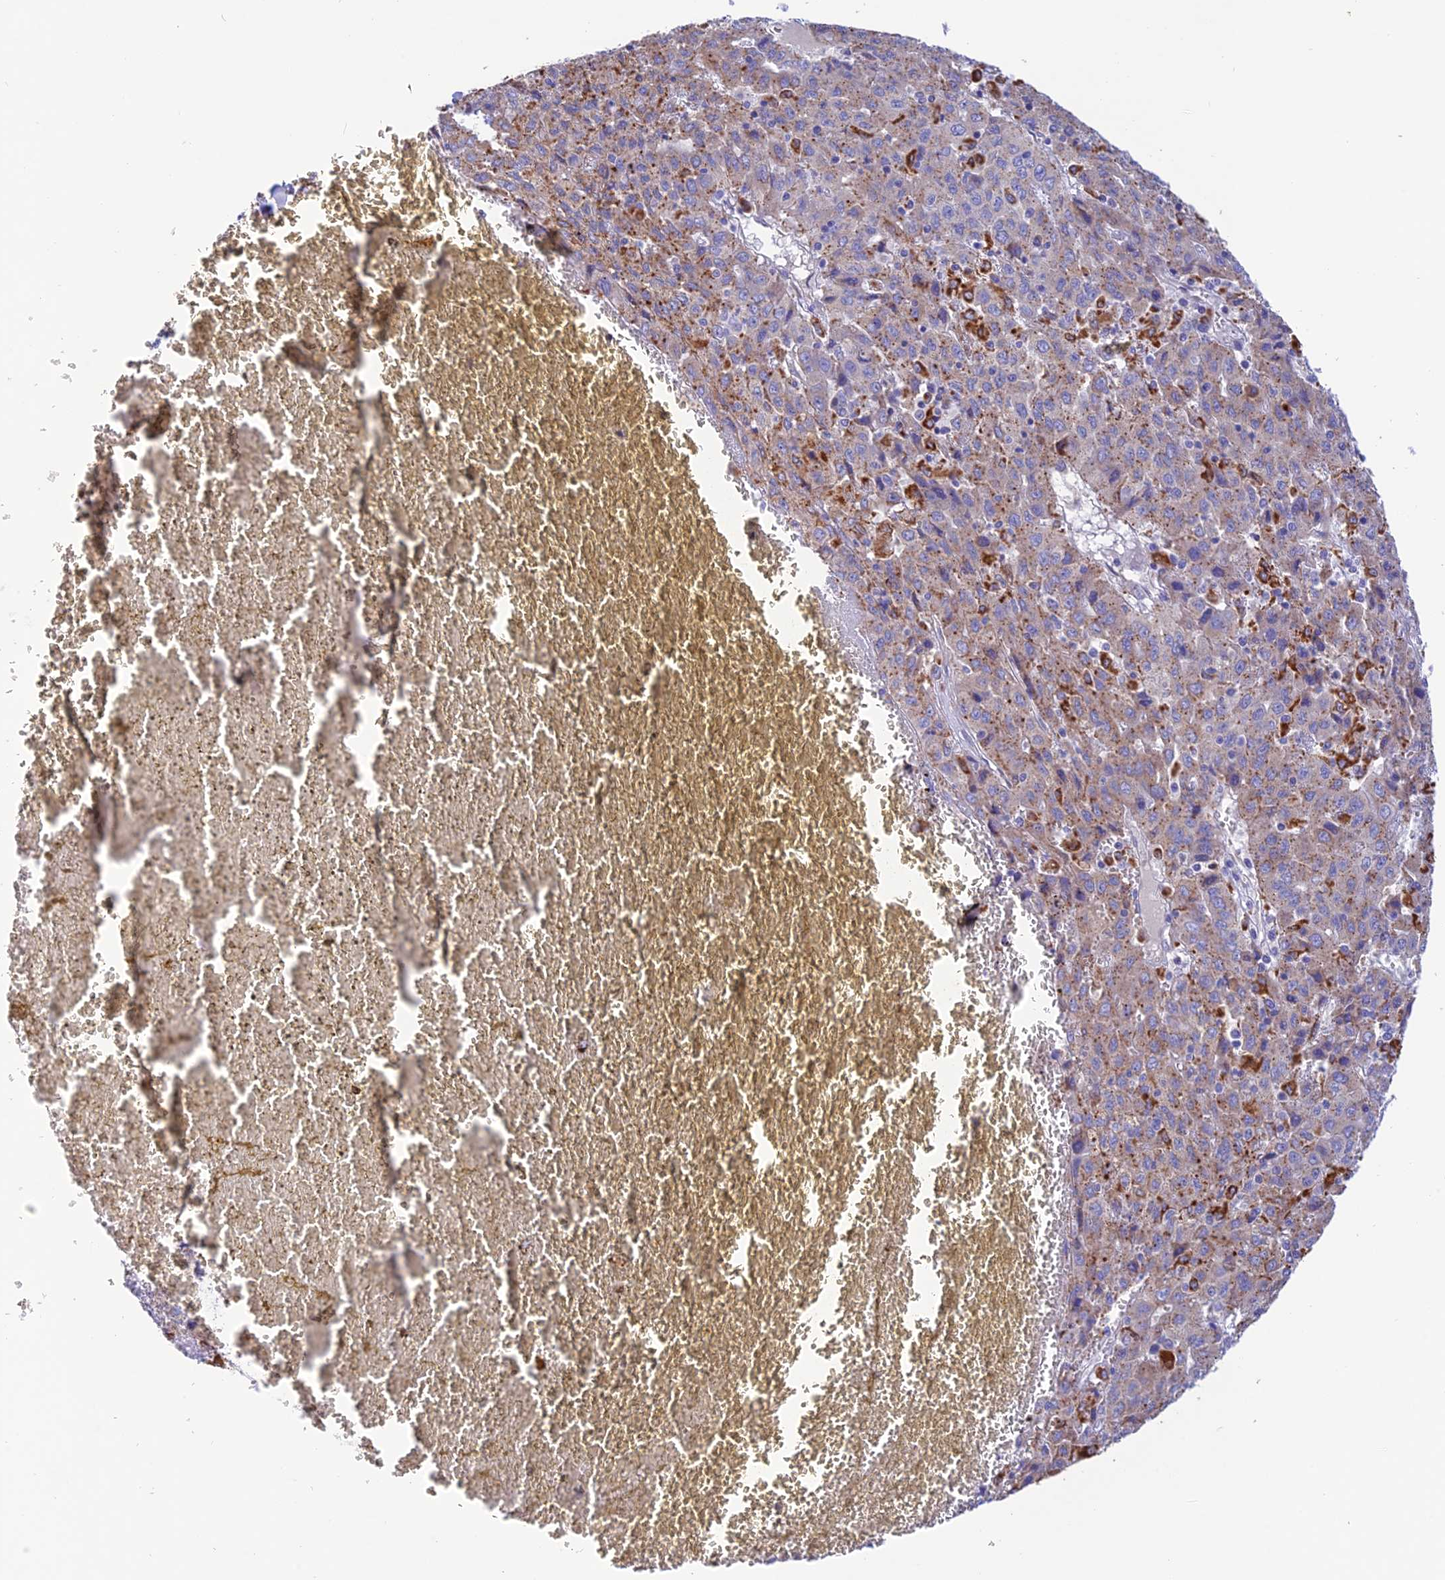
{"staining": {"intensity": "moderate", "quantity": "<25%", "location": "cytoplasmic/membranous"}, "tissue": "liver cancer", "cell_type": "Tumor cells", "image_type": "cancer", "snomed": [{"axis": "morphology", "description": "Carcinoma, Hepatocellular, NOS"}, {"axis": "topography", "description": "Liver"}], "caption": "Protein staining reveals moderate cytoplasmic/membranous expression in about <25% of tumor cells in liver hepatocellular carcinoma. Ihc stains the protein in brown and the nuclei are stained blue.", "gene": "VKORC1", "patient": {"sex": "female", "age": 53}}